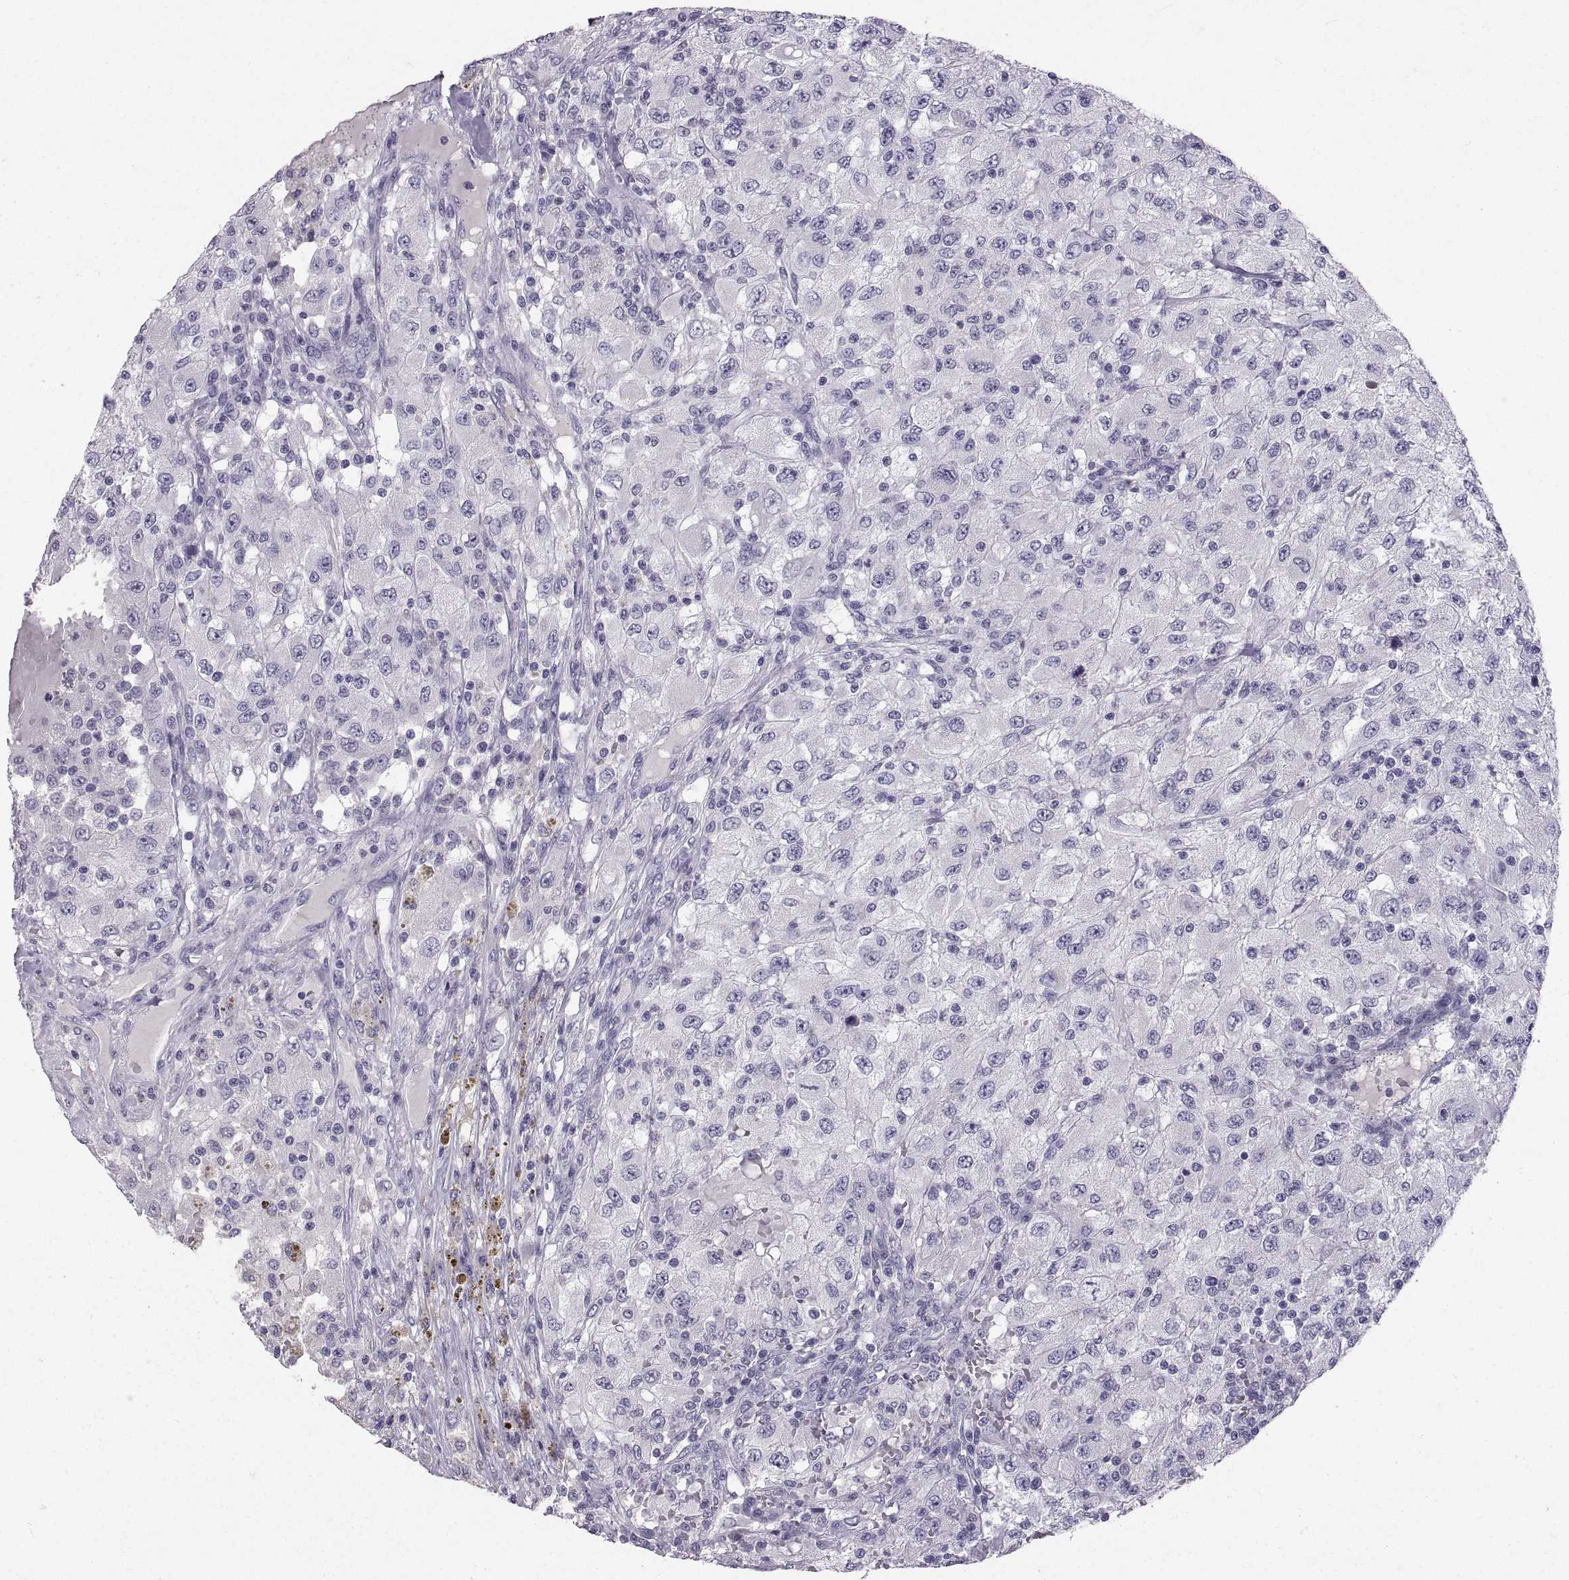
{"staining": {"intensity": "negative", "quantity": "none", "location": "none"}, "tissue": "renal cancer", "cell_type": "Tumor cells", "image_type": "cancer", "snomed": [{"axis": "morphology", "description": "Adenocarcinoma, NOS"}, {"axis": "topography", "description": "Kidney"}], "caption": "Adenocarcinoma (renal) was stained to show a protein in brown. There is no significant staining in tumor cells.", "gene": "PTN", "patient": {"sex": "female", "age": 67}}